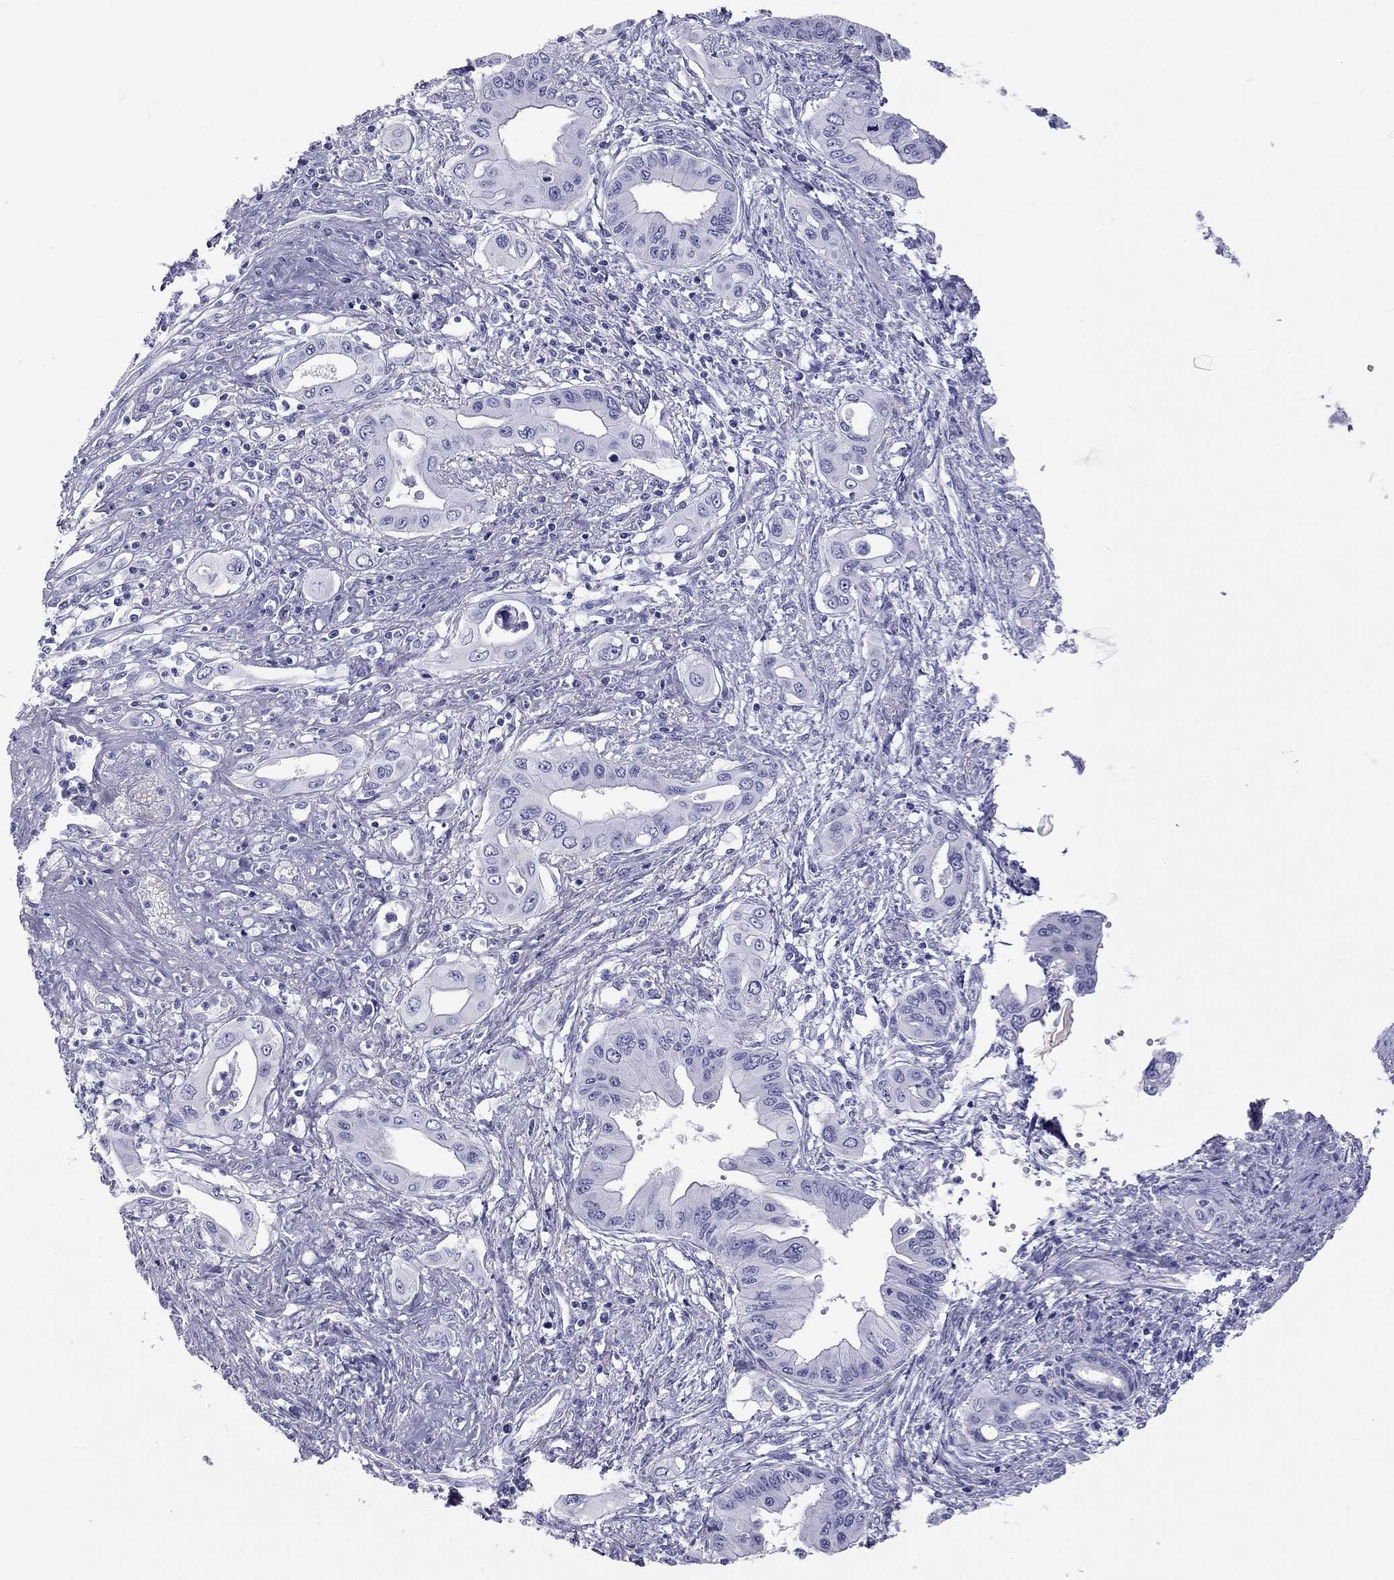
{"staining": {"intensity": "negative", "quantity": "none", "location": "none"}, "tissue": "pancreatic cancer", "cell_type": "Tumor cells", "image_type": "cancer", "snomed": [{"axis": "morphology", "description": "Adenocarcinoma, NOS"}, {"axis": "topography", "description": "Pancreas"}], "caption": "High power microscopy image of an immunohistochemistry micrograph of pancreatic cancer, revealing no significant staining in tumor cells.", "gene": "STAG3", "patient": {"sex": "female", "age": 62}}